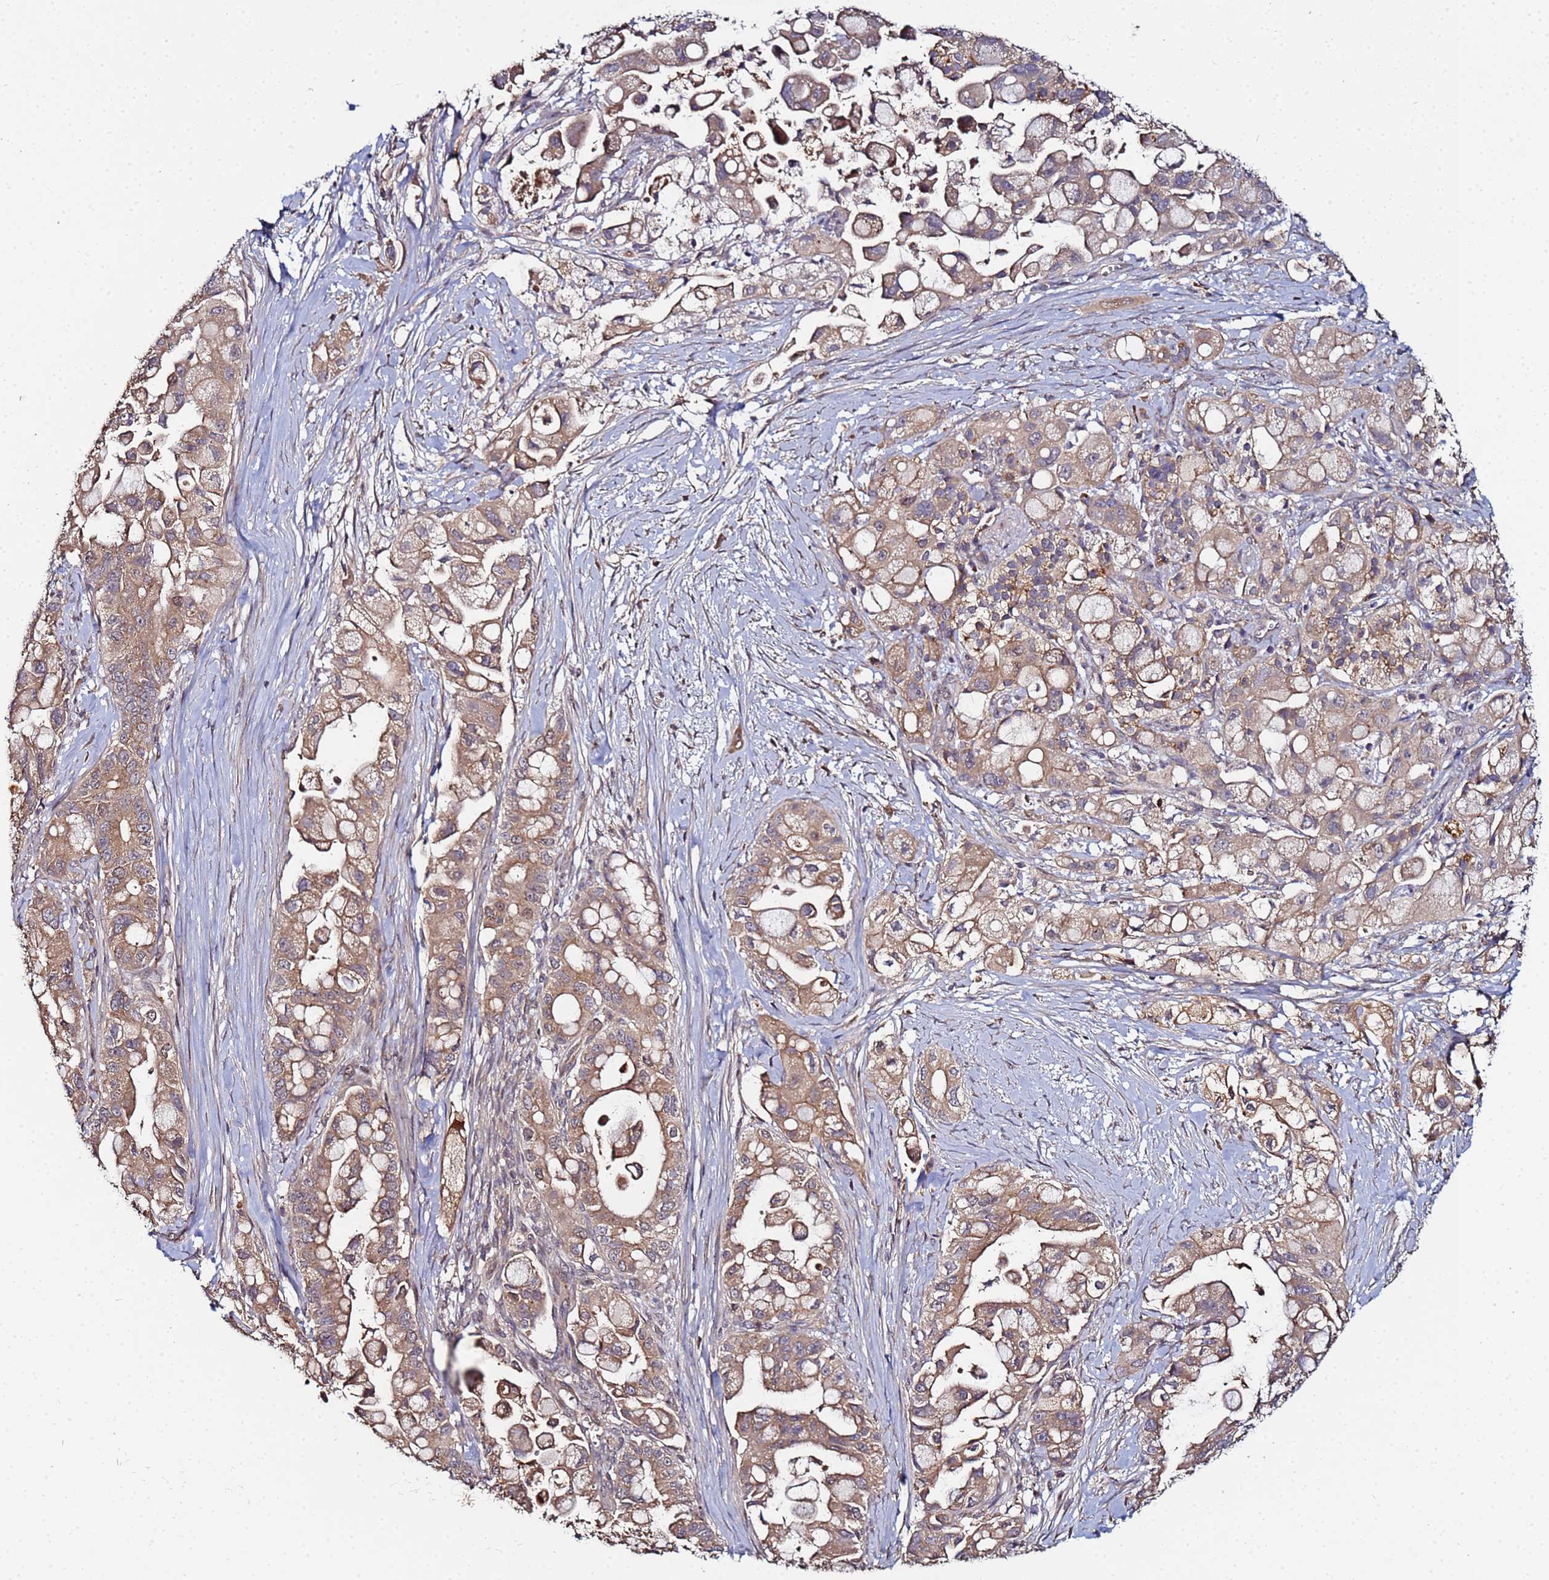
{"staining": {"intensity": "moderate", "quantity": ">75%", "location": "cytoplasmic/membranous"}, "tissue": "pancreatic cancer", "cell_type": "Tumor cells", "image_type": "cancer", "snomed": [{"axis": "morphology", "description": "Adenocarcinoma, NOS"}, {"axis": "topography", "description": "Pancreas"}], "caption": "Immunohistochemical staining of pancreatic cancer (adenocarcinoma) exhibits moderate cytoplasmic/membranous protein staining in approximately >75% of tumor cells. (IHC, brightfield microscopy, high magnification).", "gene": "OSER1", "patient": {"sex": "male", "age": 68}}